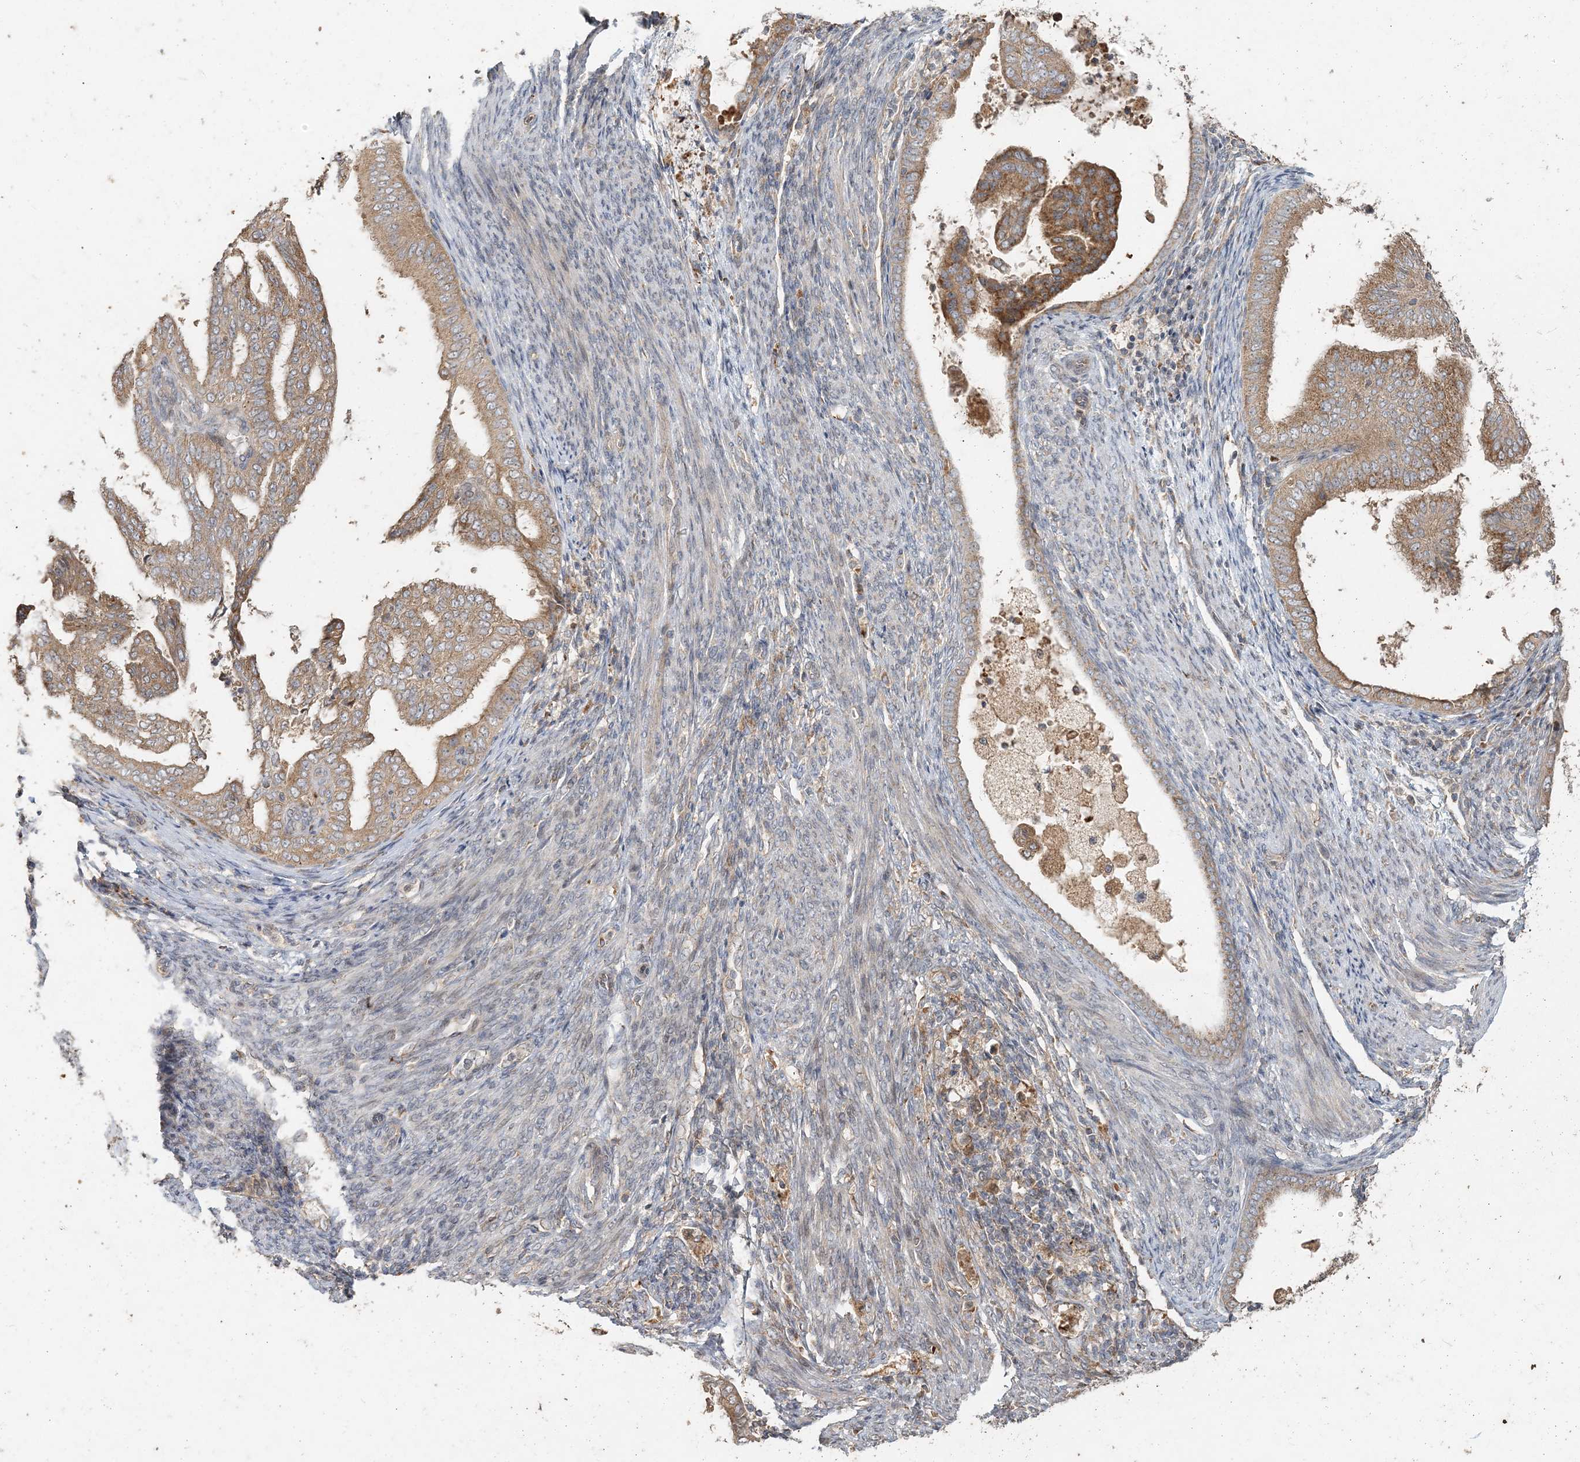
{"staining": {"intensity": "moderate", "quantity": ">75%", "location": "cytoplasmic/membranous"}, "tissue": "endometrial cancer", "cell_type": "Tumor cells", "image_type": "cancer", "snomed": [{"axis": "morphology", "description": "Adenocarcinoma, NOS"}, {"axis": "topography", "description": "Endometrium"}], "caption": "This image shows IHC staining of human endometrial adenocarcinoma, with medium moderate cytoplasmic/membranous expression in about >75% of tumor cells.", "gene": "RAB14", "patient": {"sex": "female", "age": 58}}